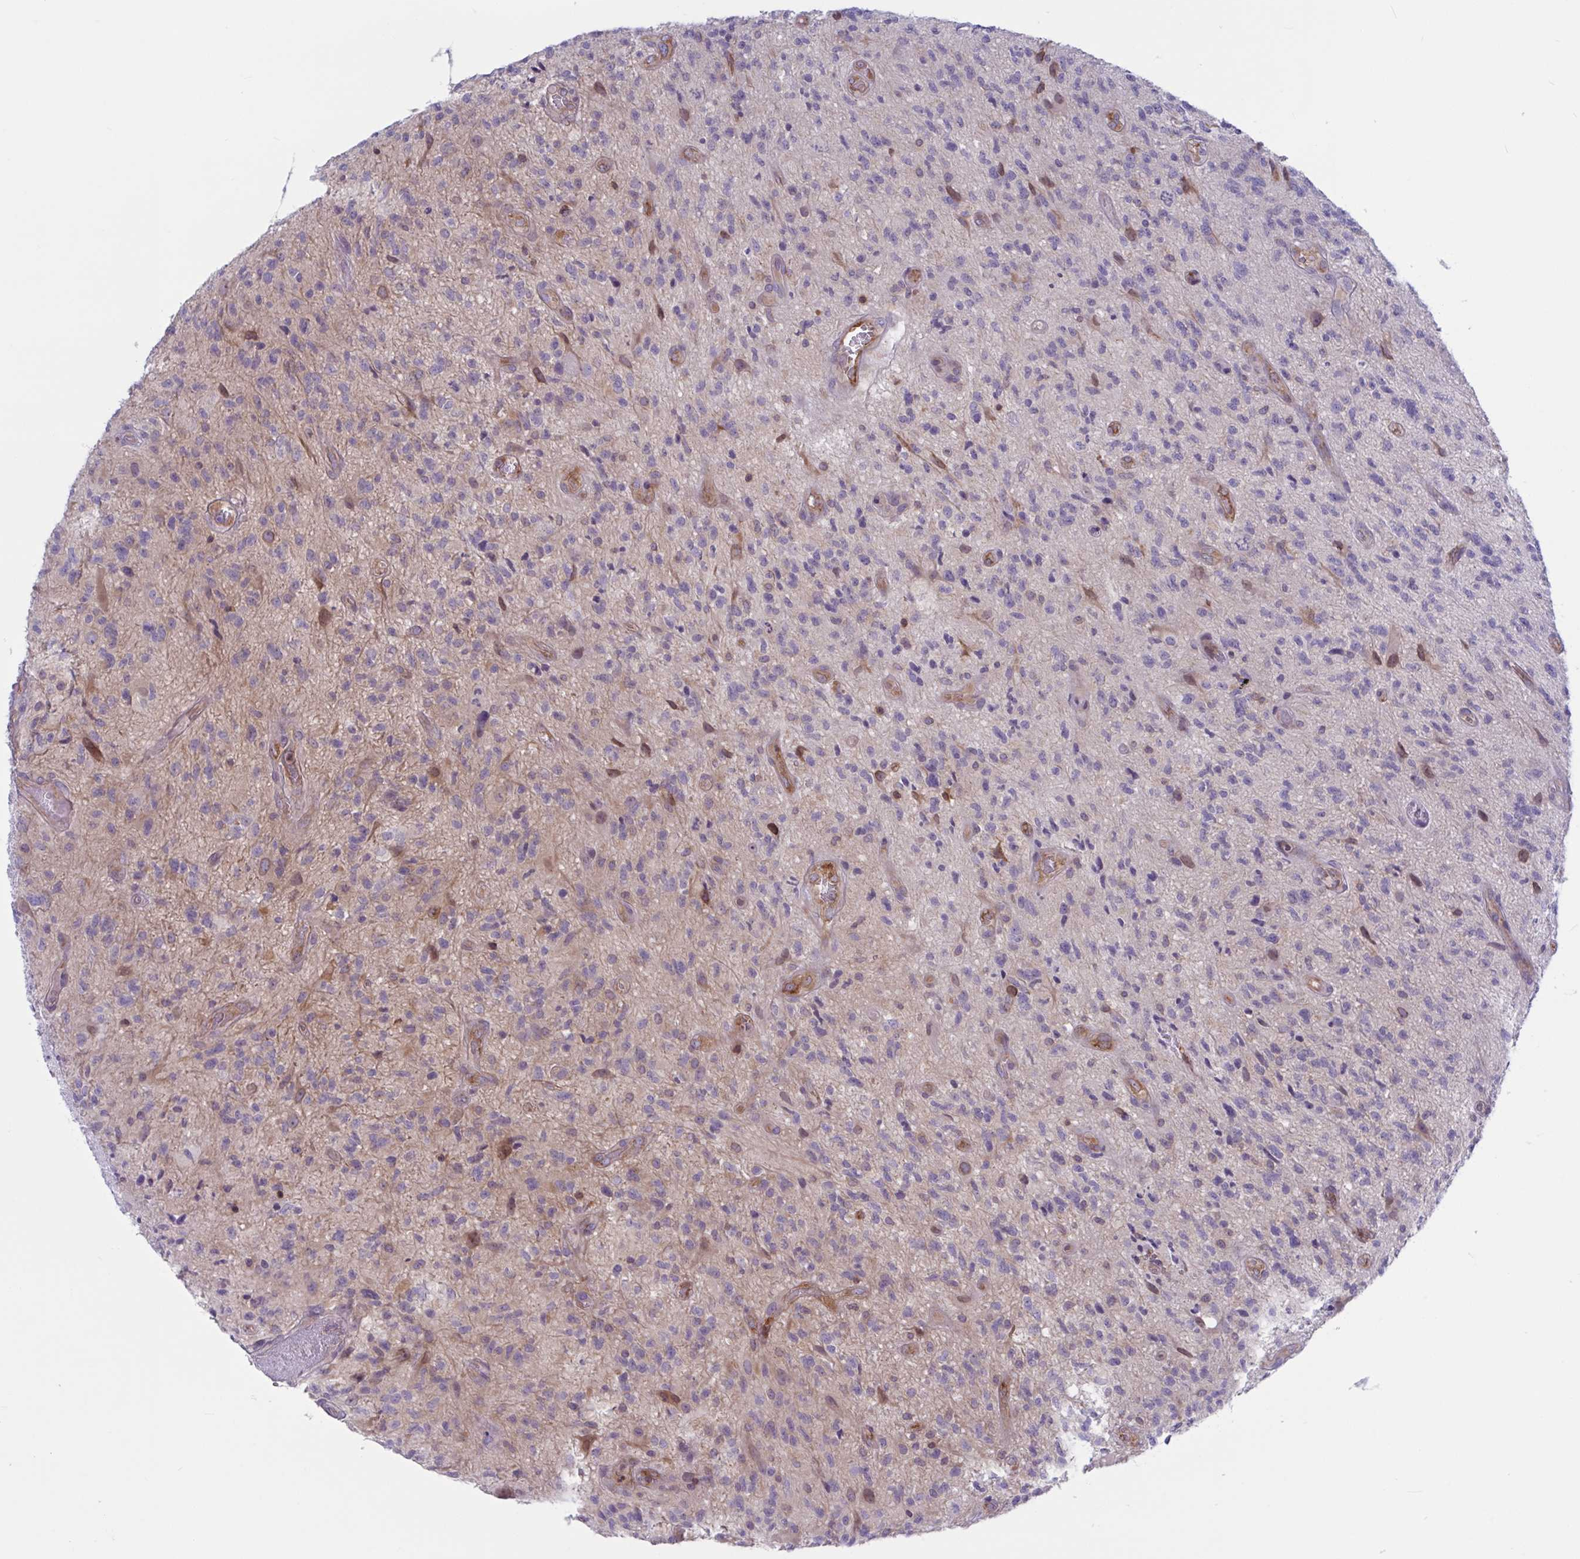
{"staining": {"intensity": "negative", "quantity": "none", "location": "none"}, "tissue": "glioma", "cell_type": "Tumor cells", "image_type": "cancer", "snomed": [{"axis": "morphology", "description": "Glioma, malignant, High grade"}, {"axis": "topography", "description": "Brain"}], "caption": "Tumor cells are negative for protein expression in human glioma.", "gene": "TANK", "patient": {"sex": "male", "age": 67}}